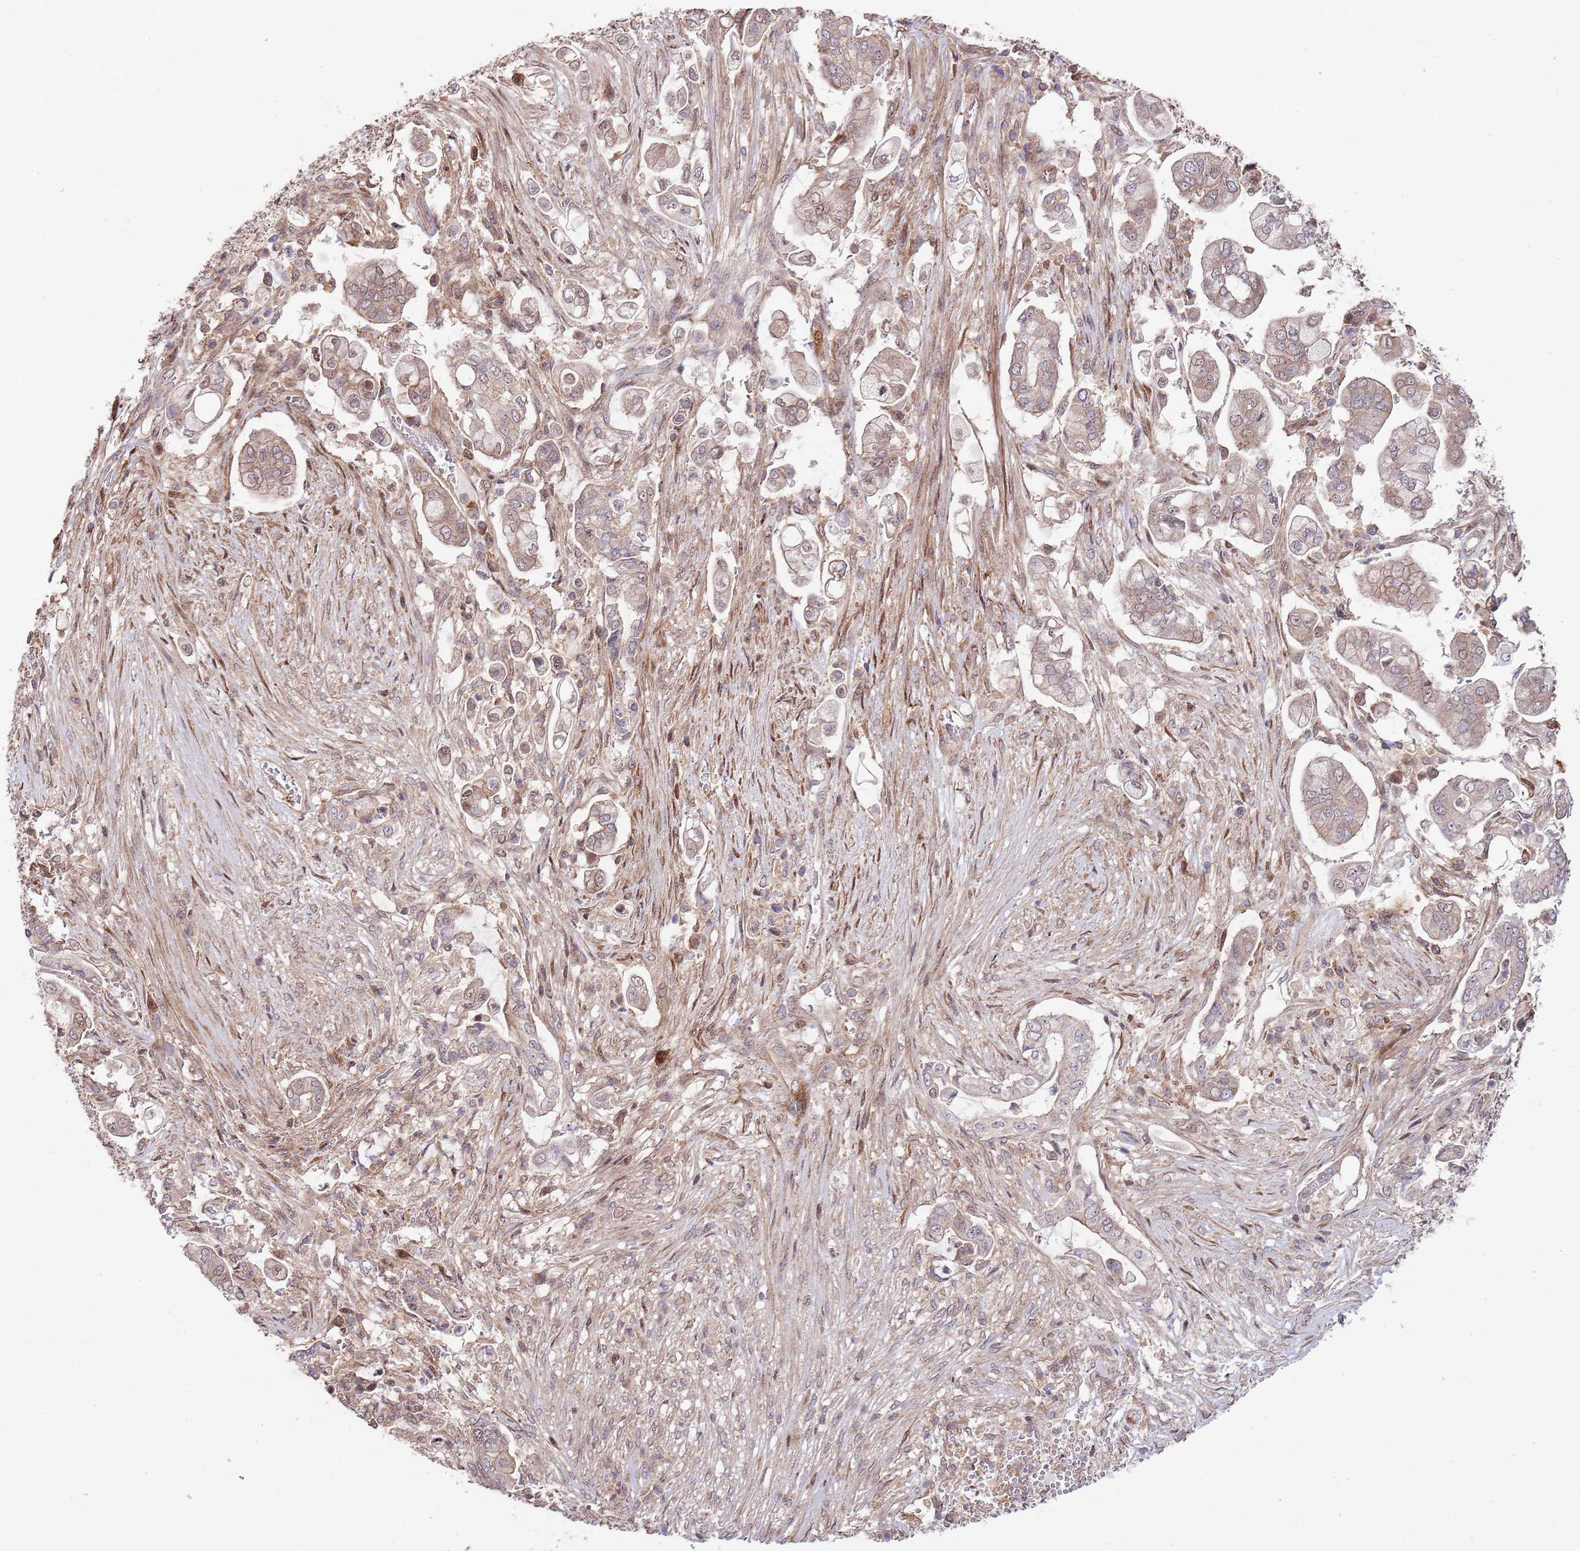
{"staining": {"intensity": "weak", "quantity": "25%-75%", "location": "cytoplasmic/membranous,nuclear"}, "tissue": "pancreatic cancer", "cell_type": "Tumor cells", "image_type": "cancer", "snomed": [{"axis": "morphology", "description": "Adenocarcinoma, NOS"}, {"axis": "topography", "description": "Pancreas"}], "caption": "Tumor cells reveal weak cytoplasmic/membranous and nuclear staining in about 25%-75% of cells in pancreatic cancer (adenocarcinoma). Ihc stains the protein of interest in brown and the nuclei are stained blue.", "gene": "RNF19B", "patient": {"sex": "female", "age": 69}}